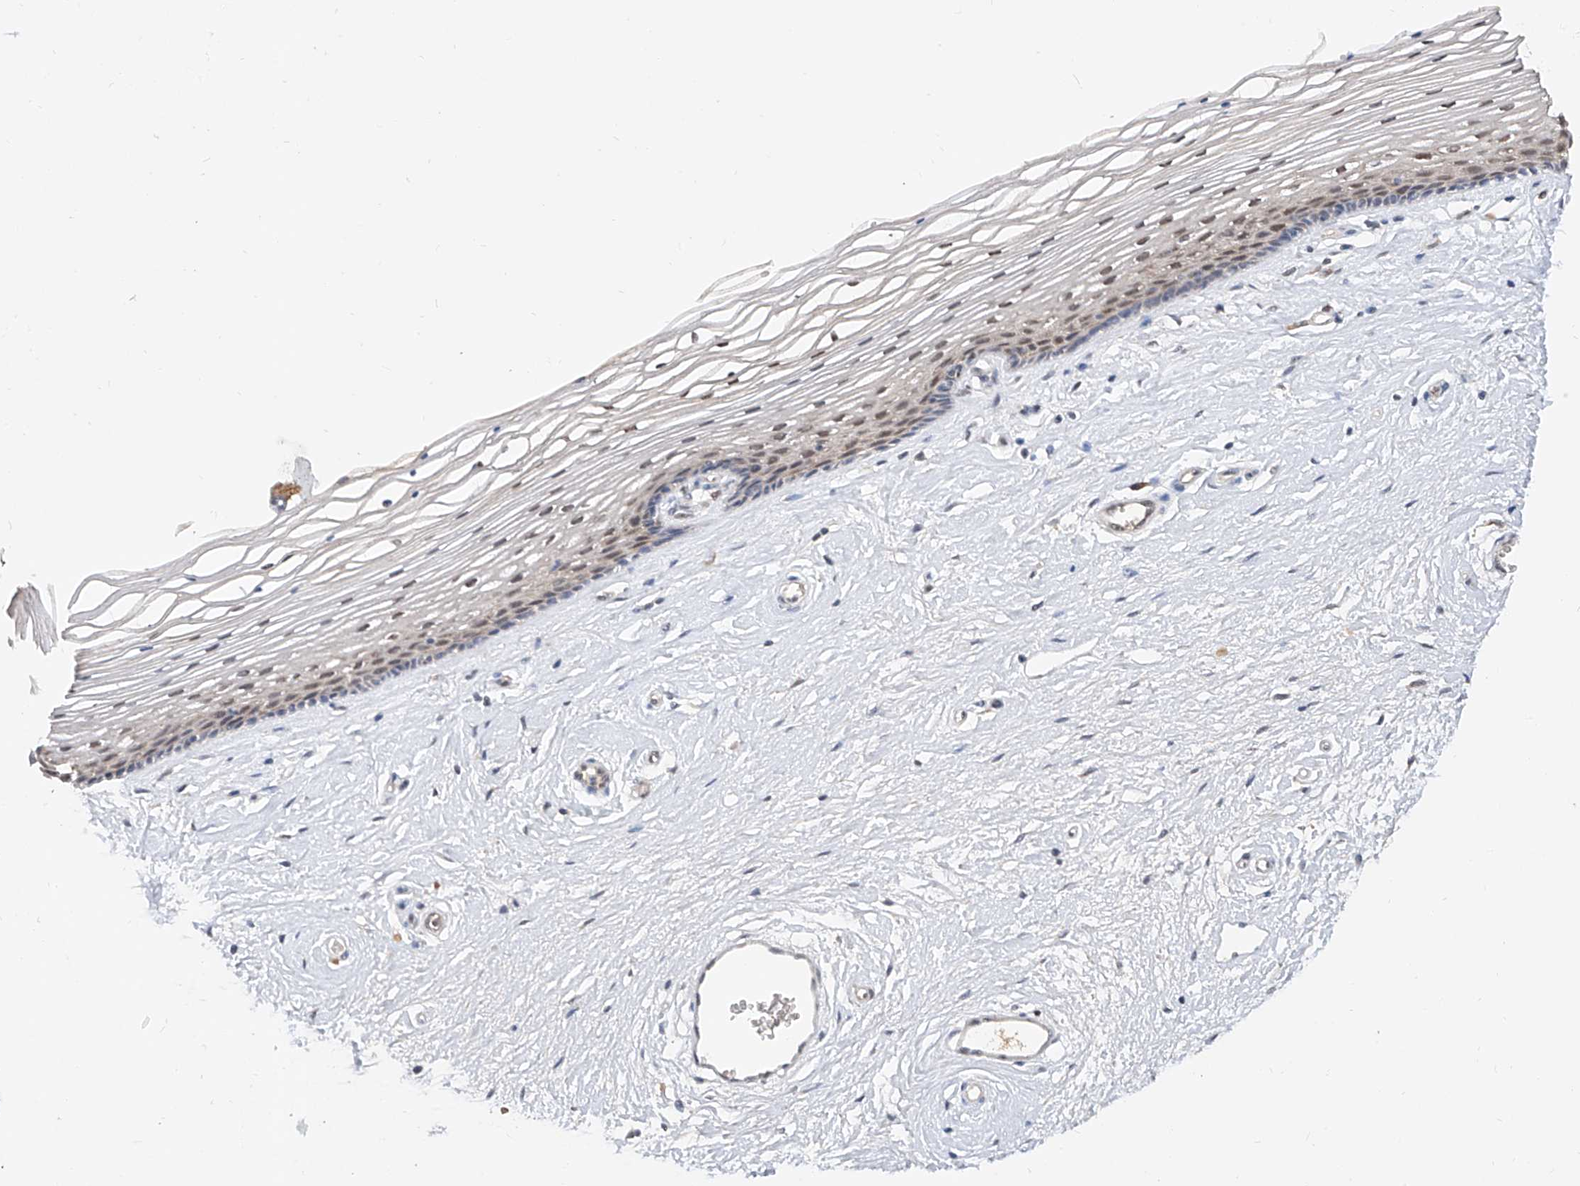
{"staining": {"intensity": "weak", "quantity": "<25%", "location": "nuclear"}, "tissue": "vagina", "cell_type": "Squamous epithelial cells", "image_type": "normal", "snomed": [{"axis": "morphology", "description": "Normal tissue, NOS"}, {"axis": "topography", "description": "Vagina"}], "caption": "This is an immunohistochemistry (IHC) photomicrograph of unremarkable human vagina. There is no expression in squamous epithelial cells.", "gene": "CARMIL3", "patient": {"sex": "female", "age": 46}}